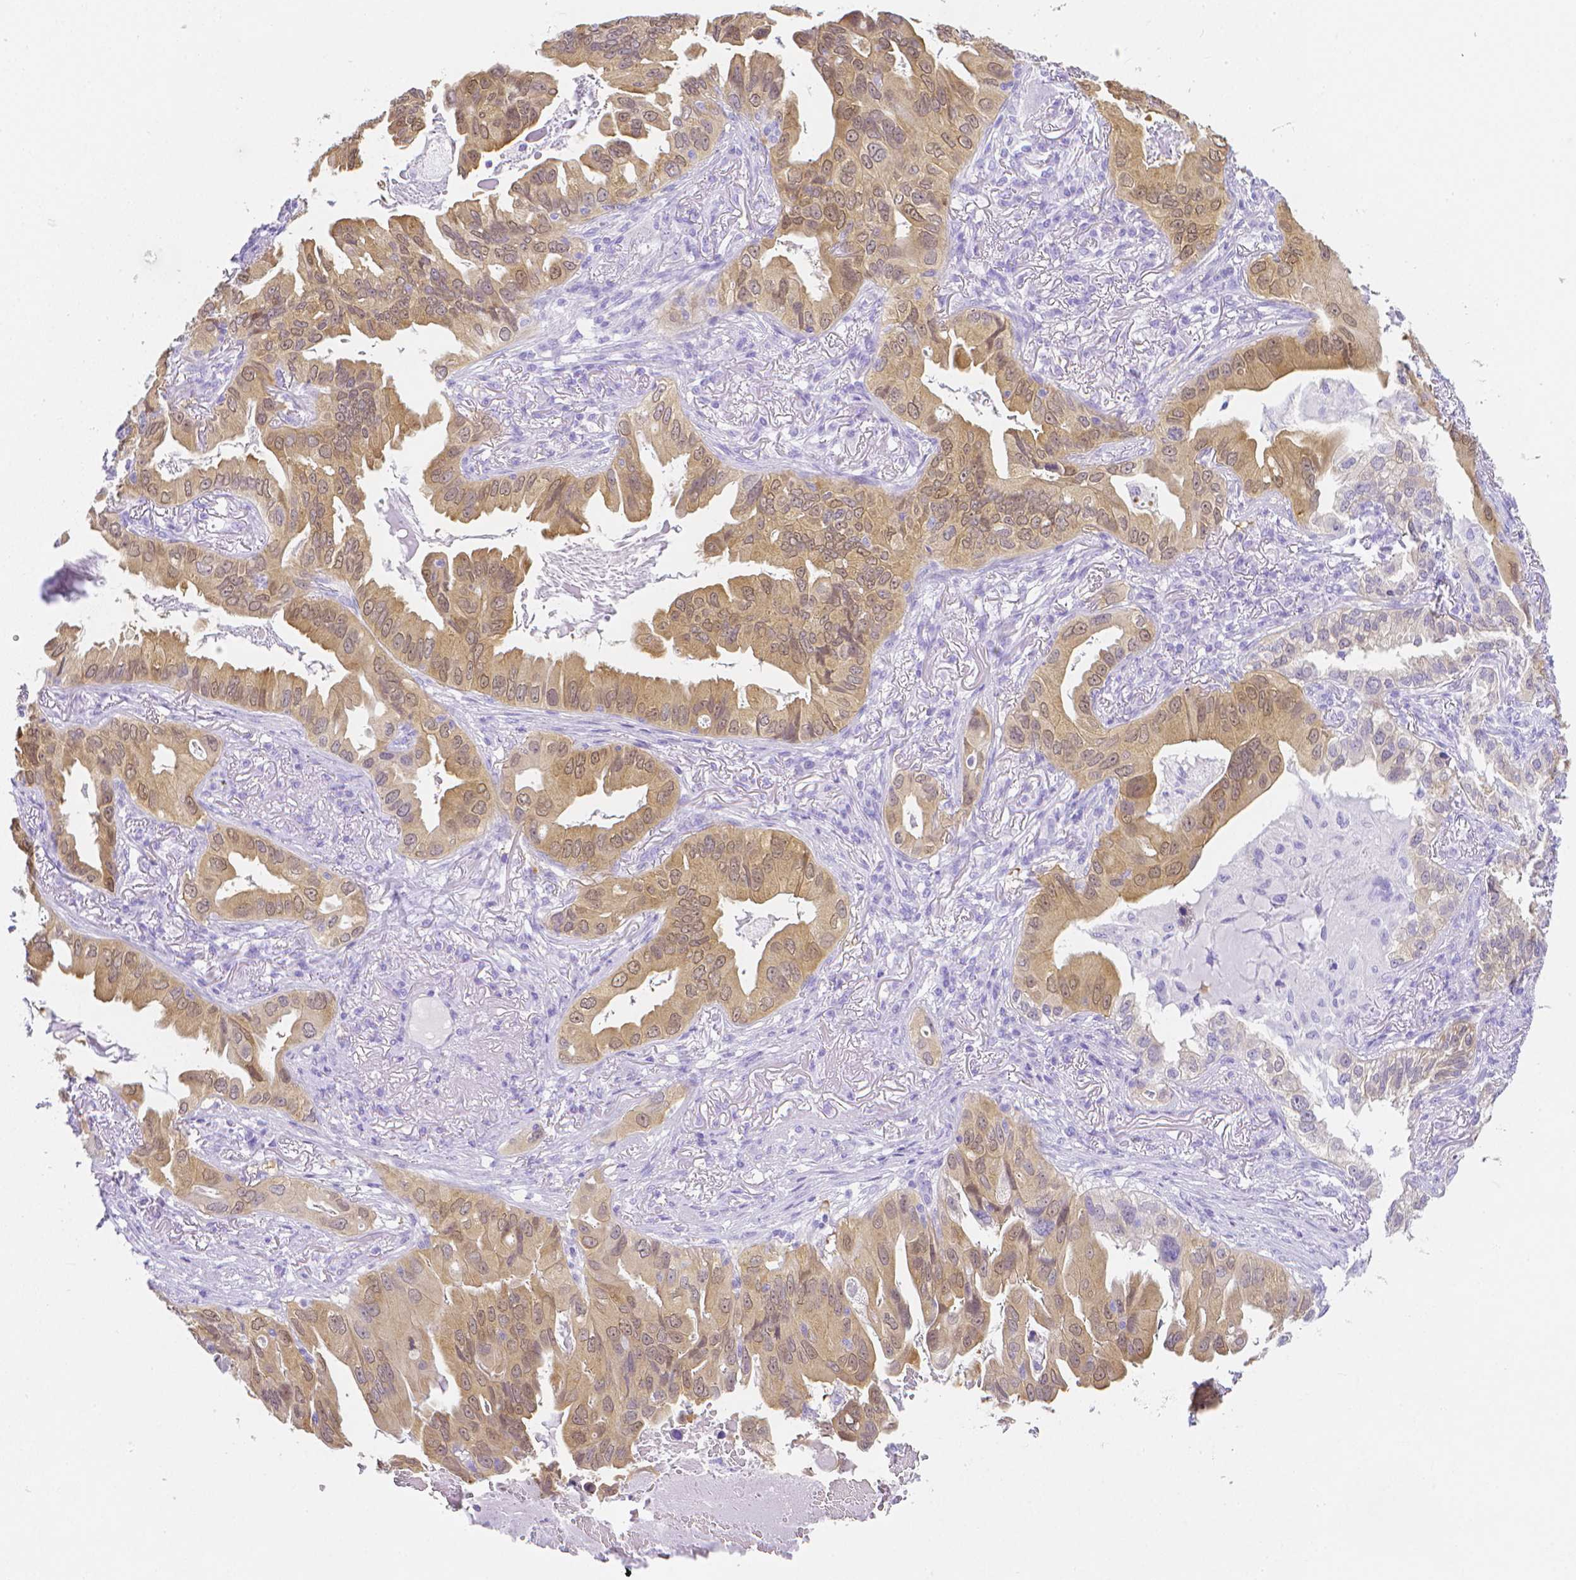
{"staining": {"intensity": "weak", "quantity": ">75%", "location": "cytoplasmic/membranous,nuclear"}, "tissue": "lung cancer", "cell_type": "Tumor cells", "image_type": "cancer", "snomed": [{"axis": "morphology", "description": "Adenocarcinoma, NOS"}, {"axis": "topography", "description": "Lung"}], "caption": "Immunohistochemistry photomicrograph of neoplastic tissue: lung cancer (adenocarcinoma) stained using immunohistochemistry (IHC) reveals low levels of weak protein expression localized specifically in the cytoplasmic/membranous and nuclear of tumor cells, appearing as a cytoplasmic/membranous and nuclear brown color.", "gene": "LGALS4", "patient": {"sex": "female", "age": 69}}